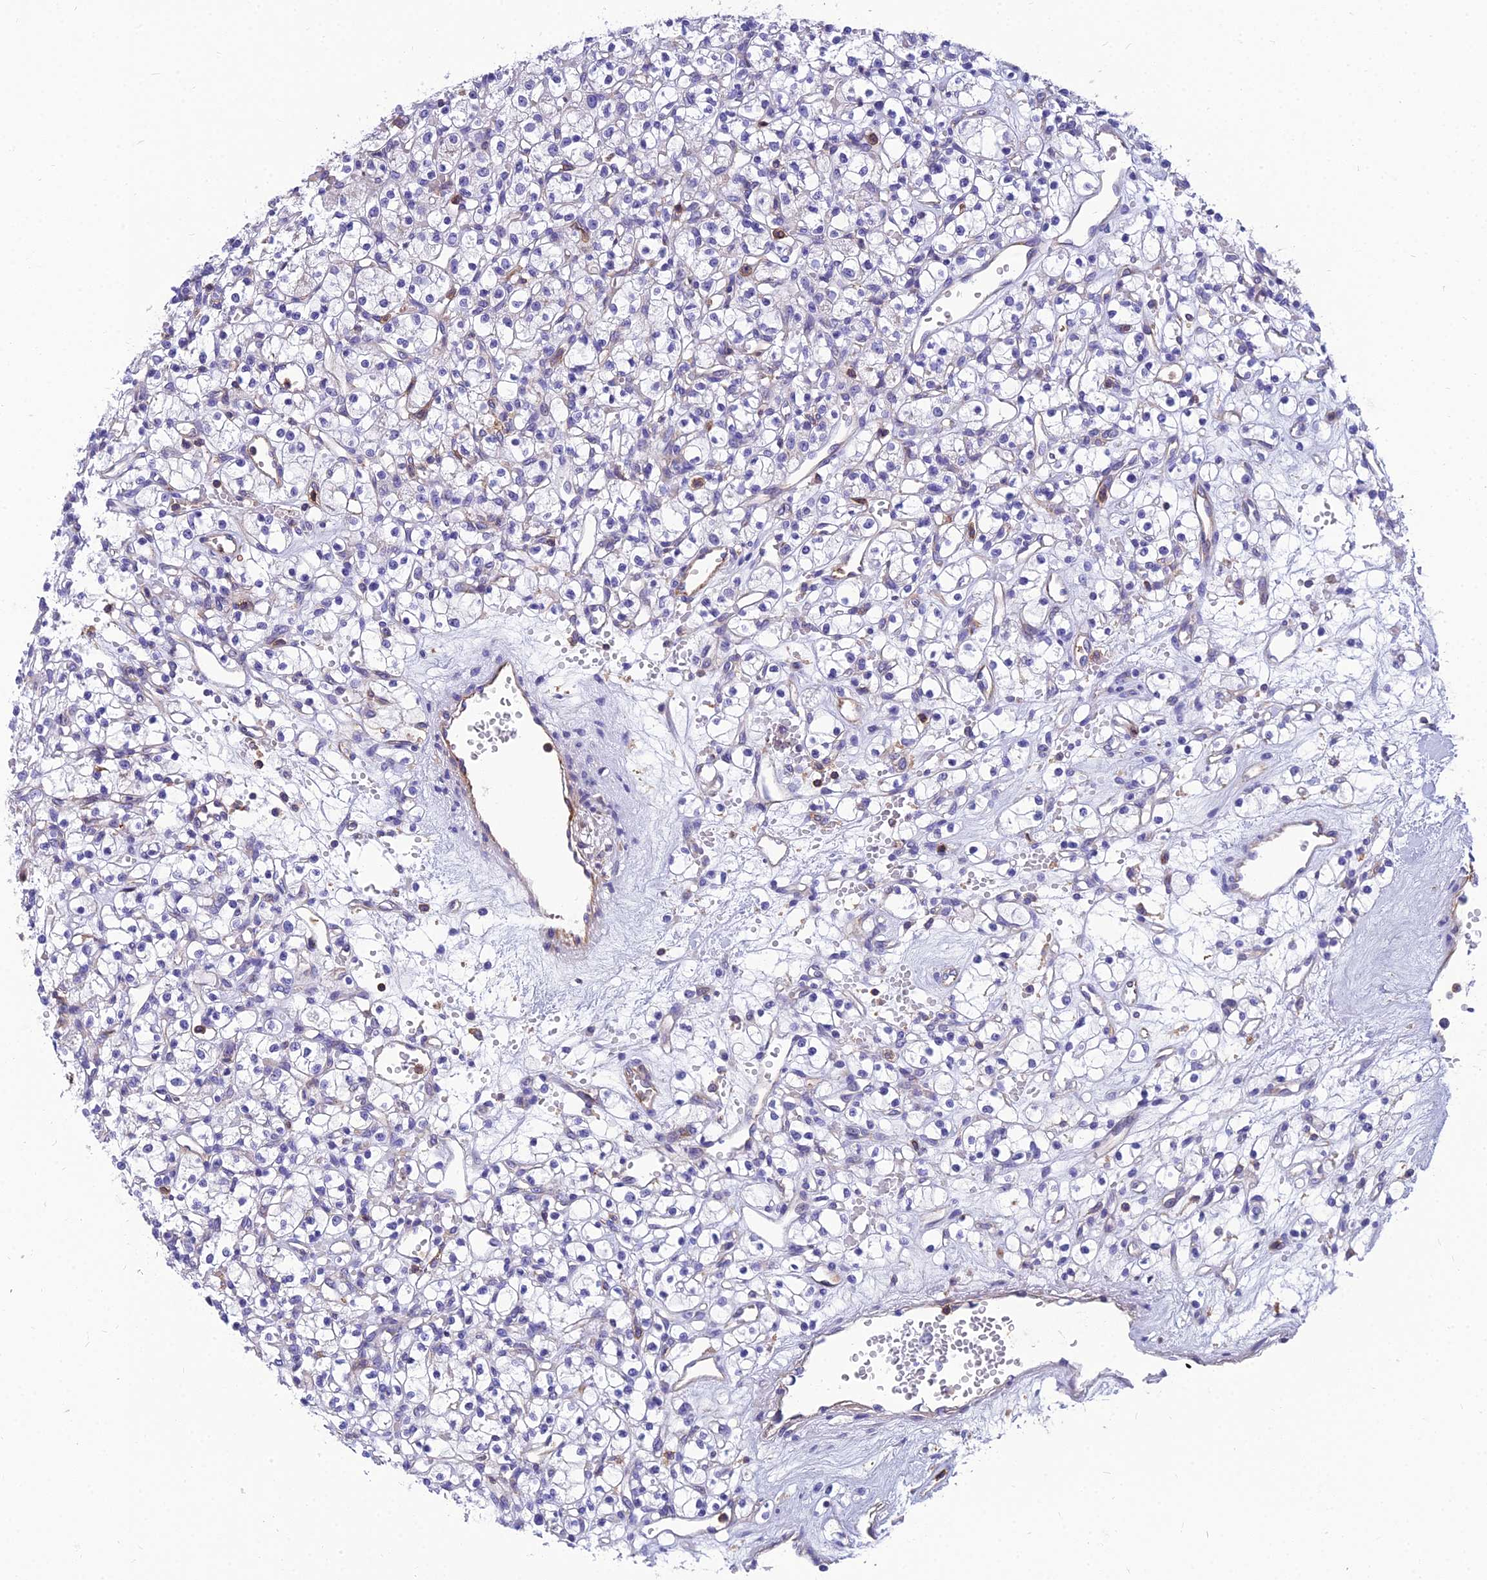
{"staining": {"intensity": "negative", "quantity": "none", "location": "none"}, "tissue": "renal cancer", "cell_type": "Tumor cells", "image_type": "cancer", "snomed": [{"axis": "morphology", "description": "Adenocarcinoma, NOS"}, {"axis": "topography", "description": "Kidney"}], "caption": "Photomicrograph shows no significant protein expression in tumor cells of renal adenocarcinoma.", "gene": "PPP1R18", "patient": {"sex": "female", "age": 59}}